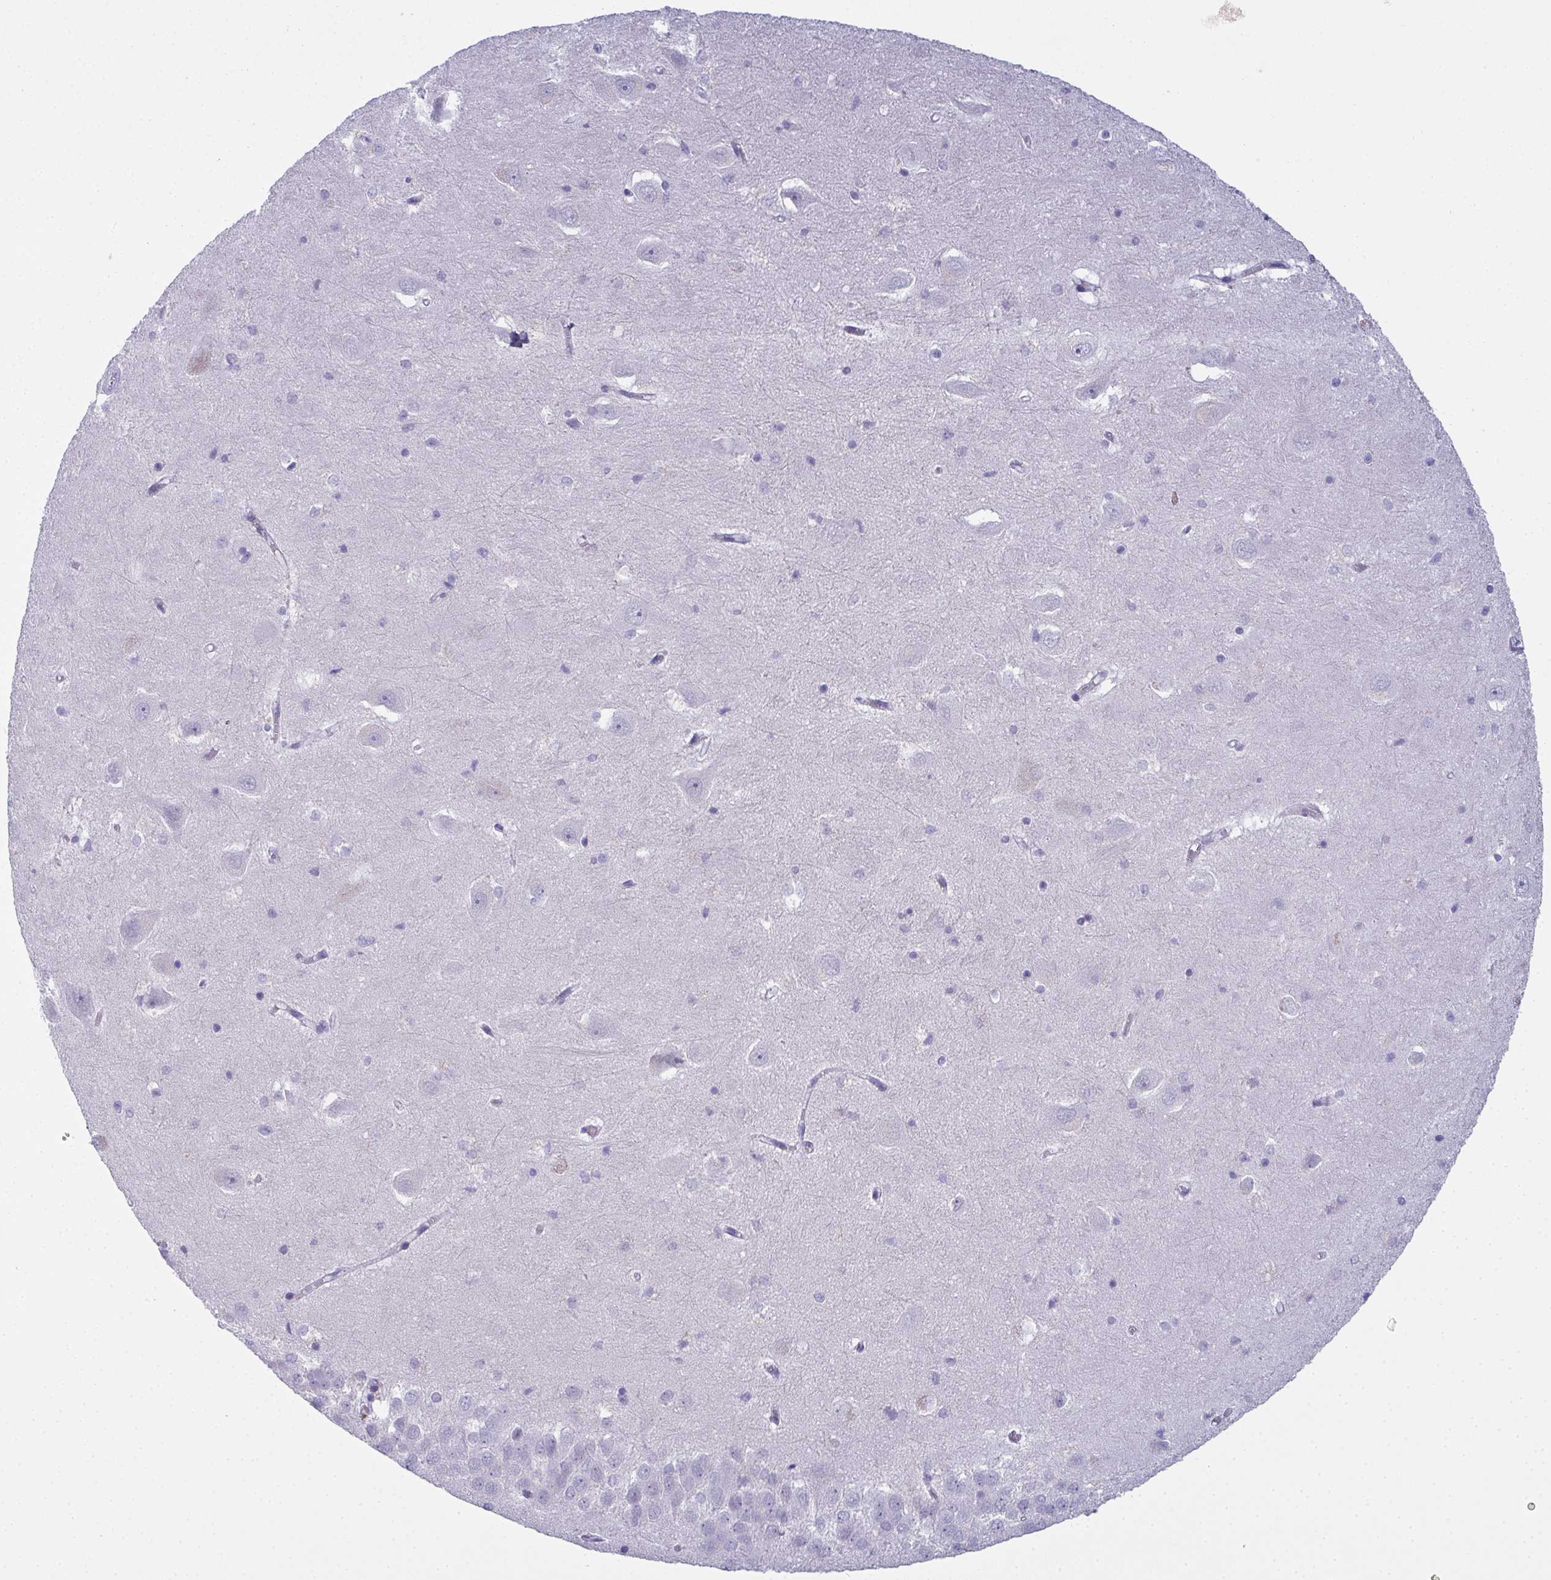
{"staining": {"intensity": "negative", "quantity": "none", "location": "none"}, "tissue": "hippocampus", "cell_type": "Glial cells", "image_type": "normal", "snomed": [{"axis": "morphology", "description": "Normal tissue, NOS"}, {"axis": "topography", "description": "Hippocampus"}], "caption": "Hippocampus was stained to show a protein in brown. There is no significant positivity in glial cells. (Stains: DAB (3,3'-diaminobenzidine) immunohistochemistry (IHC) with hematoxylin counter stain, Microscopy: brightfield microscopy at high magnification).", "gene": "SLC36A2", "patient": {"sex": "male", "age": 58}}